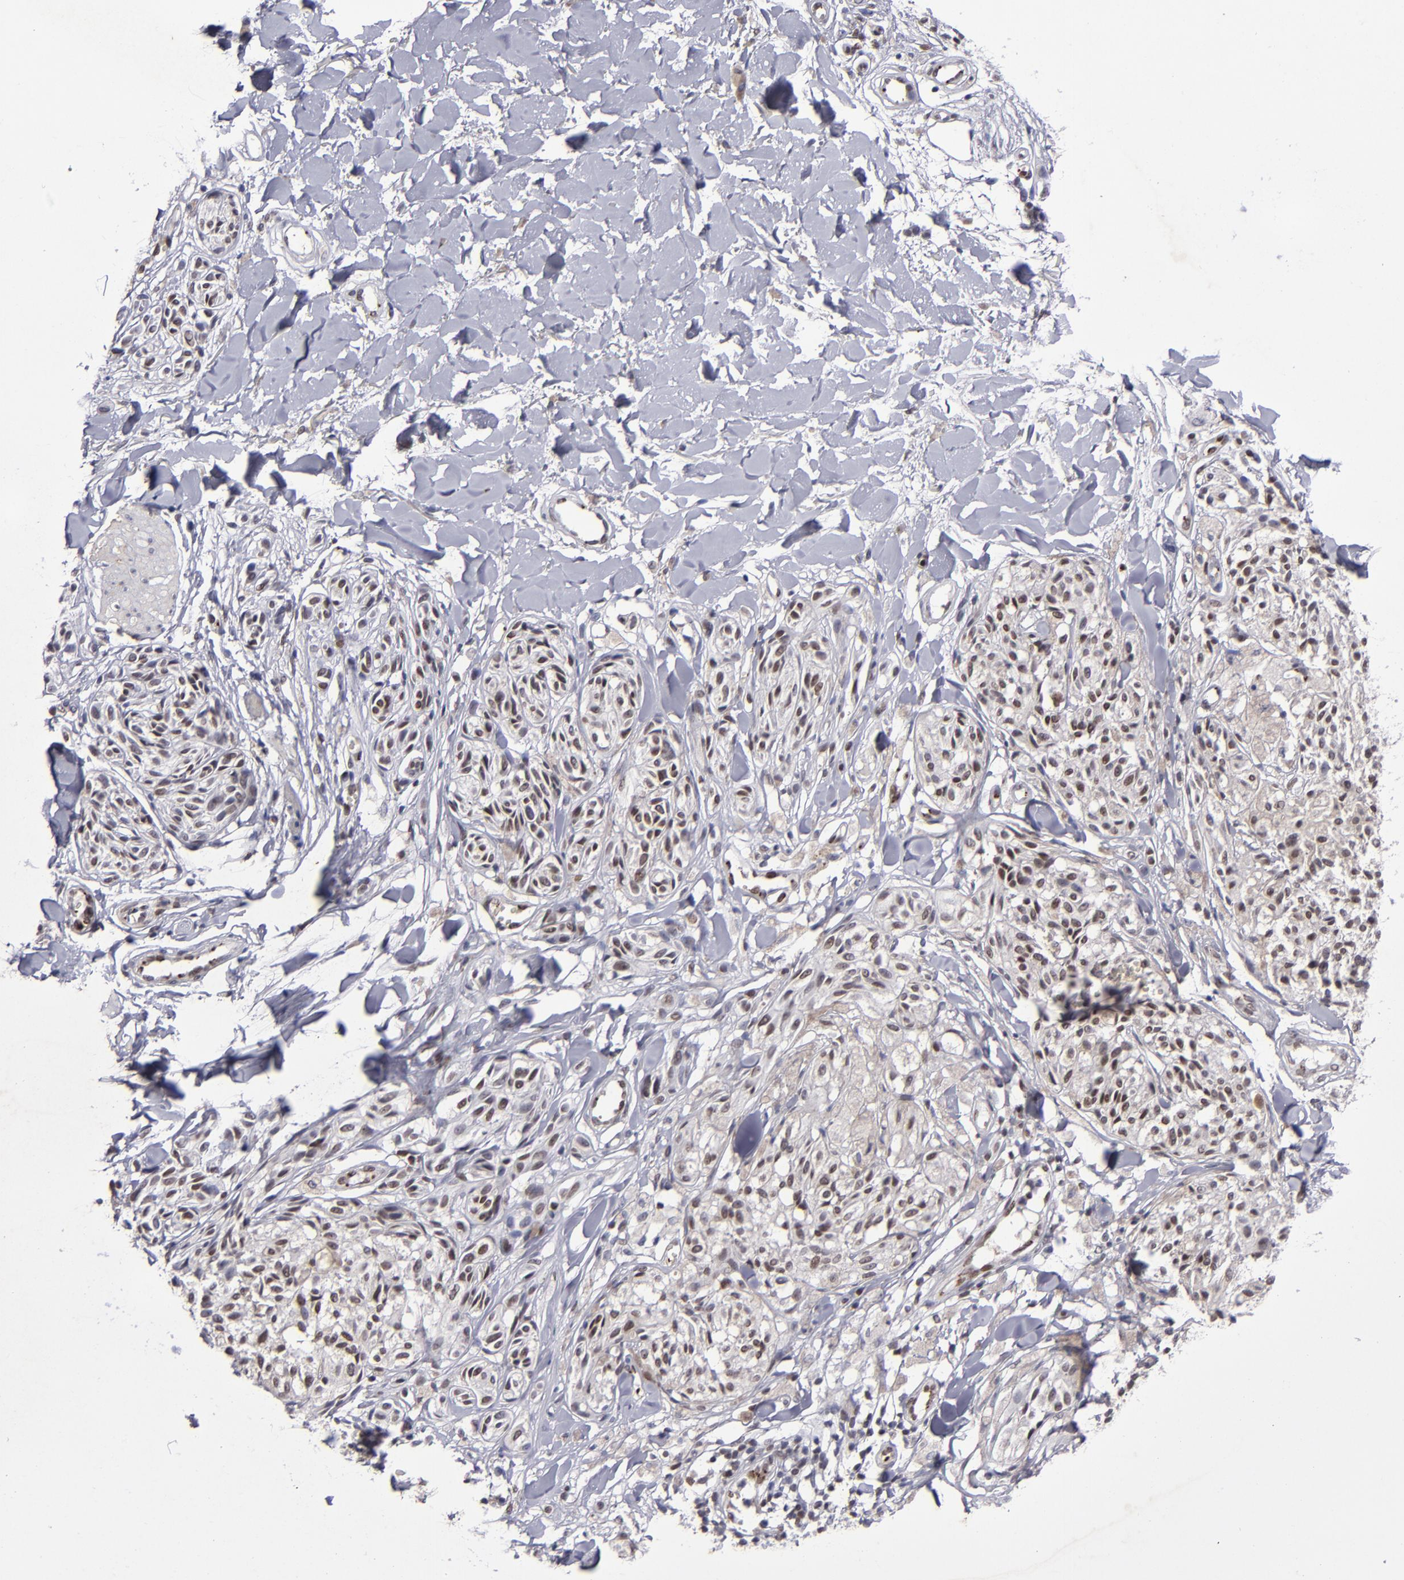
{"staining": {"intensity": "moderate", "quantity": "25%-75%", "location": "nuclear"}, "tissue": "melanoma", "cell_type": "Tumor cells", "image_type": "cancer", "snomed": [{"axis": "morphology", "description": "Malignant melanoma, Metastatic site"}, {"axis": "topography", "description": "Skin"}], "caption": "Immunohistochemistry (IHC) (DAB) staining of human malignant melanoma (metastatic site) displays moderate nuclear protein positivity in about 25%-75% of tumor cells. The staining was performed using DAB, with brown indicating positive protein expression. Nuclei are stained blue with hematoxylin.", "gene": "MGMT", "patient": {"sex": "female", "age": 66}}